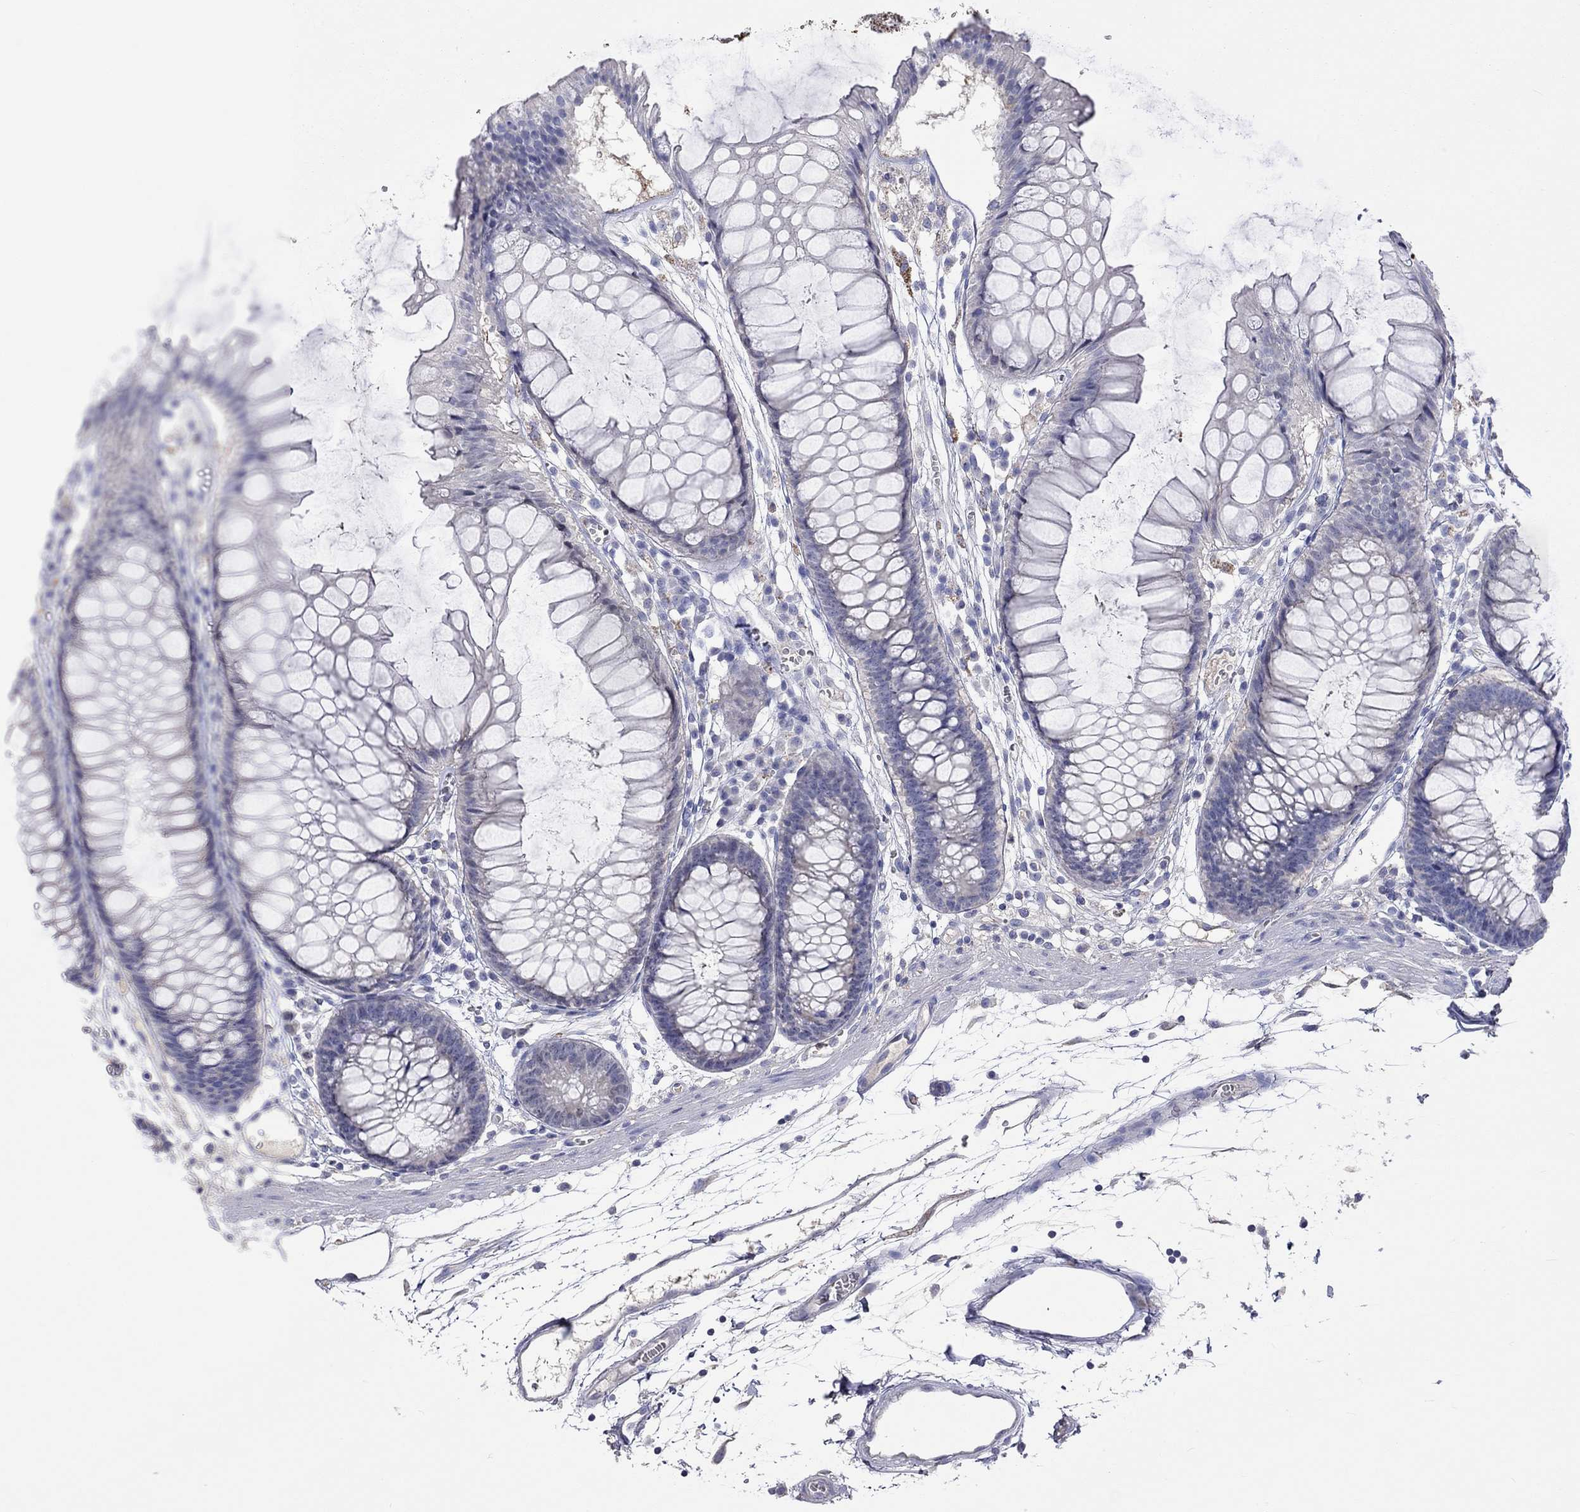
{"staining": {"intensity": "negative", "quantity": "none", "location": "none"}, "tissue": "colon", "cell_type": "Endothelial cells", "image_type": "normal", "snomed": [{"axis": "morphology", "description": "Normal tissue, NOS"}, {"axis": "morphology", "description": "Adenocarcinoma, NOS"}, {"axis": "topography", "description": "Colon"}], "caption": "Photomicrograph shows no protein staining in endothelial cells of normal colon.", "gene": "LRFN4", "patient": {"sex": "male", "age": 65}}